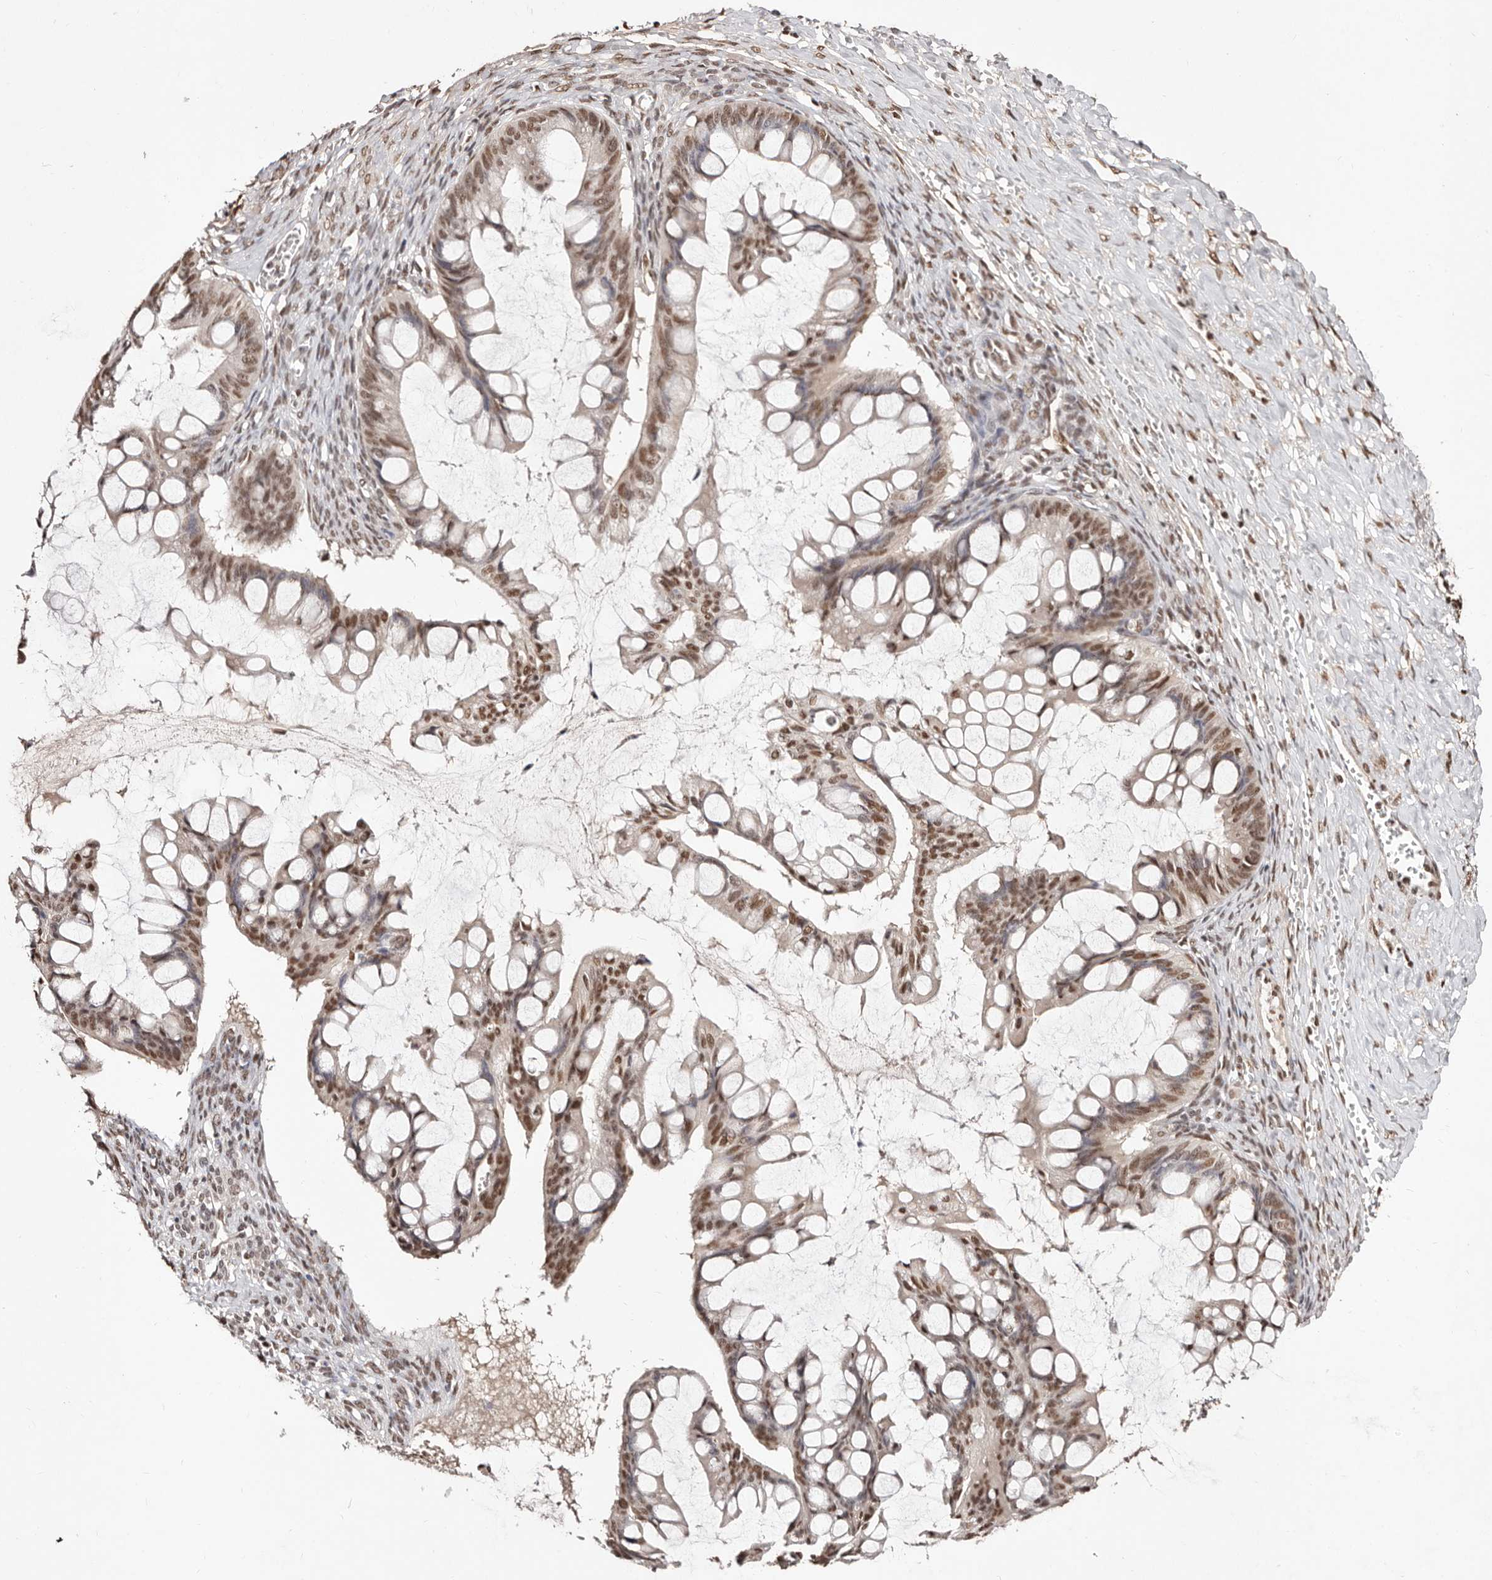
{"staining": {"intensity": "moderate", "quantity": ">75%", "location": "nuclear"}, "tissue": "ovarian cancer", "cell_type": "Tumor cells", "image_type": "cancer", "snomed": [{"axis": "morphology", "description": "Cystadenocarcinoma, mucinous, NOS"}, {"axis": "topography", "description": "Ovary"}], "caption": "Human mucinous cystadenocarcinoma (ovarian) stained for a protein (brown) displays moderate nuclear positive positivity in about >75% of tumor cells.", "gene": "BICRAL", "patient": {"sex": "female", "age": 73}}